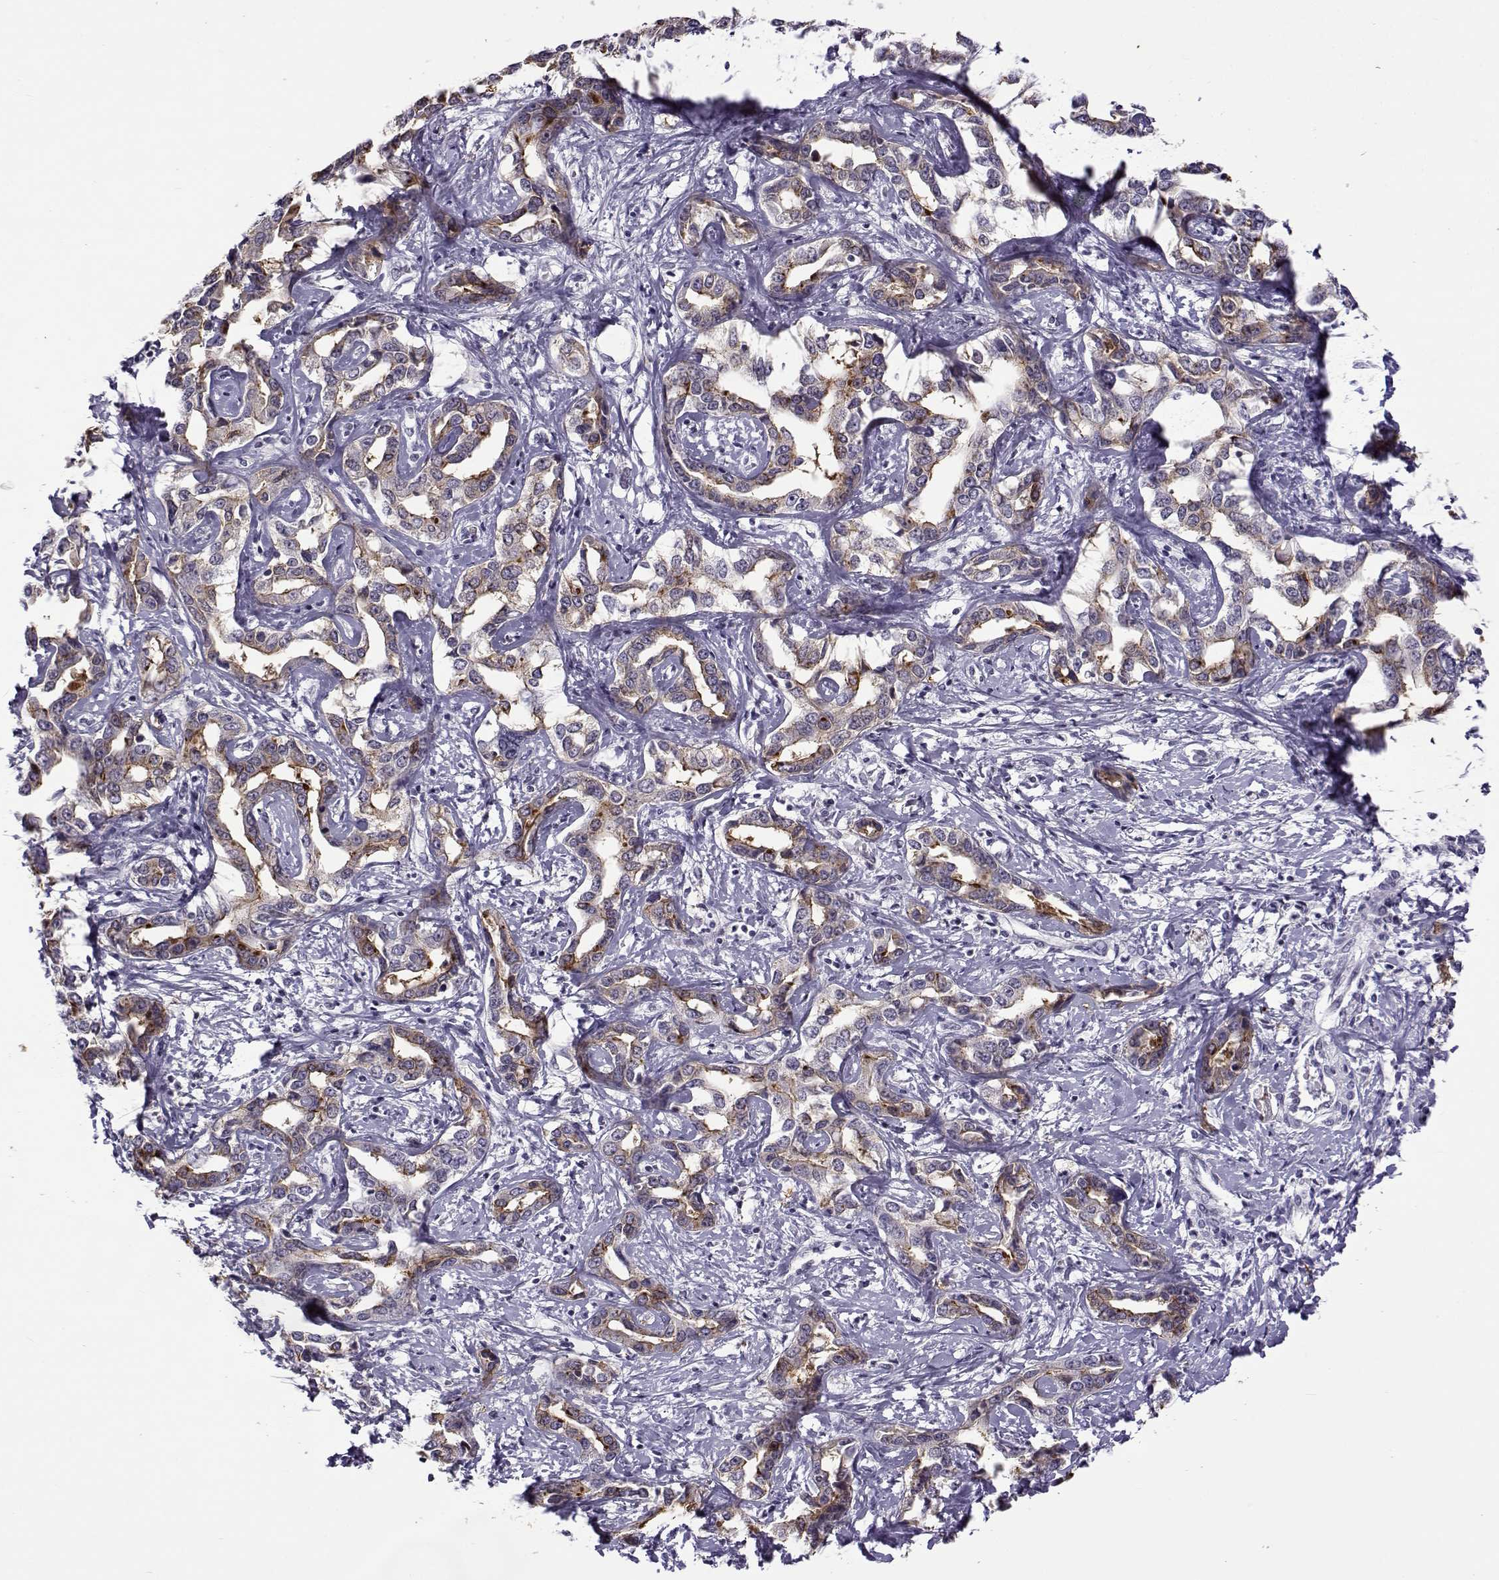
{"staining": {"intensity": "moderate", "quantity": "25%-75%", "location": "cytoplasmic/membranous"}, "tissue": "liver cancer", "cell_type": "Tumor cells", "image_type": "cancer", "snomed": [{"axis": "morphology", "description": "Cholangiocarcinoma"}, {"axis": "topography", "description": "Liver"}], "caption": "A medium amount of moderate cytoplasmic/membranous expression is seen in about 25%-75% of tumor cells in liver cholangiocarcinoma tissue.", "gene": "BACH1", "patient": {"sex": "male", "age": 59}}